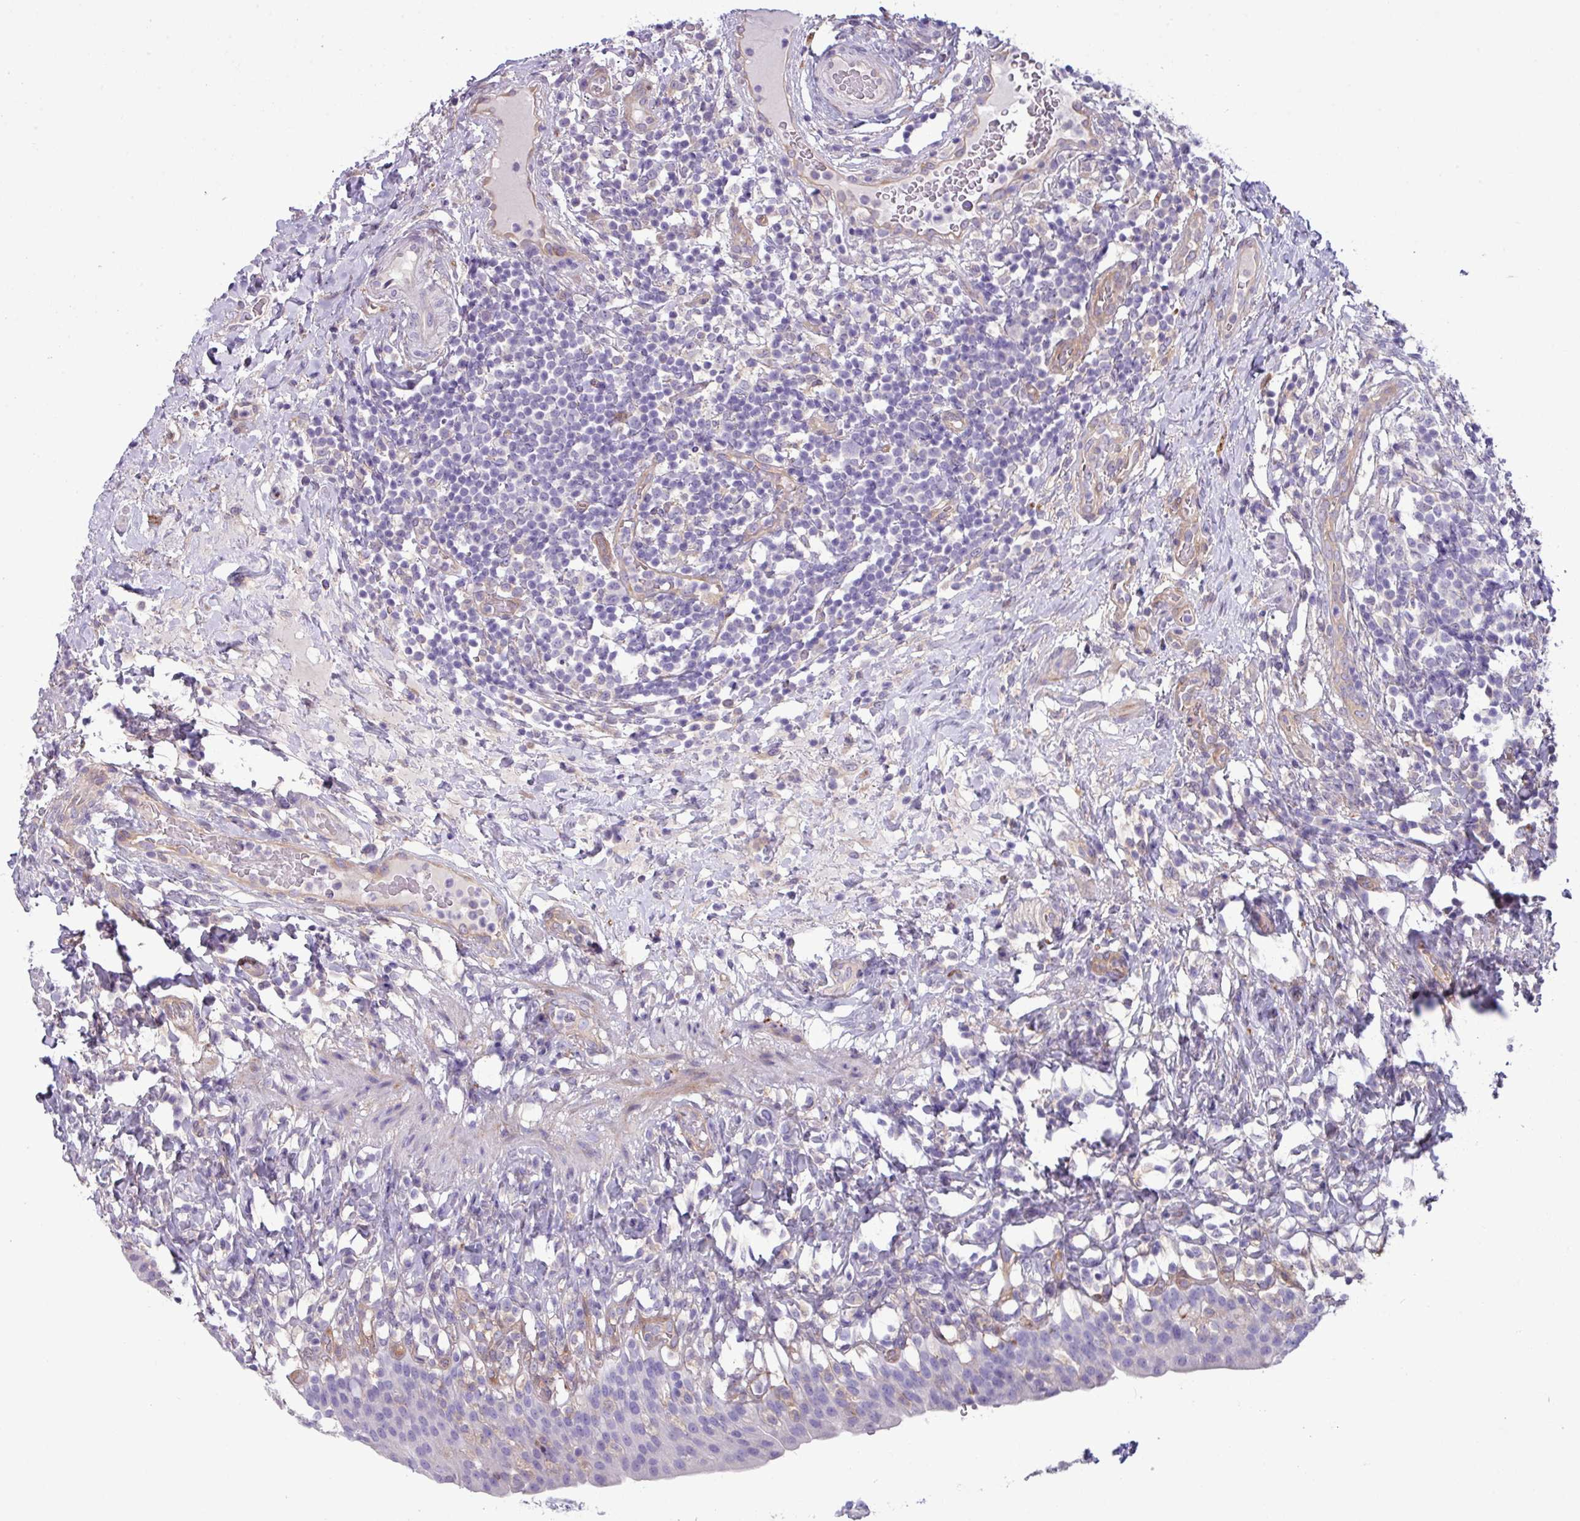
{"staining": {"intensity": "negative", "quantity": "none", "location": "none"}, "tissue": "urinary bladder", "cell_type": "Urothelial cells", "image_type": "normal", "snomed": [{"axis": "morphology", "description": "Normal tissue, NOS"}, {"axis": "morphology", "description": "Inflammation, NOS"}, {"axis": "topography", "description": "Urinary bladder"}], "caption": "This histopathology image is of unremarkable urinary bladder stained with immunohistochemistry to label a protein in brown with the nuclei are counter-stained blue. There is no positivity in urothelial cells.", "gene": "KIRREL3", "patient": {"sex": "male", "age": 64}}